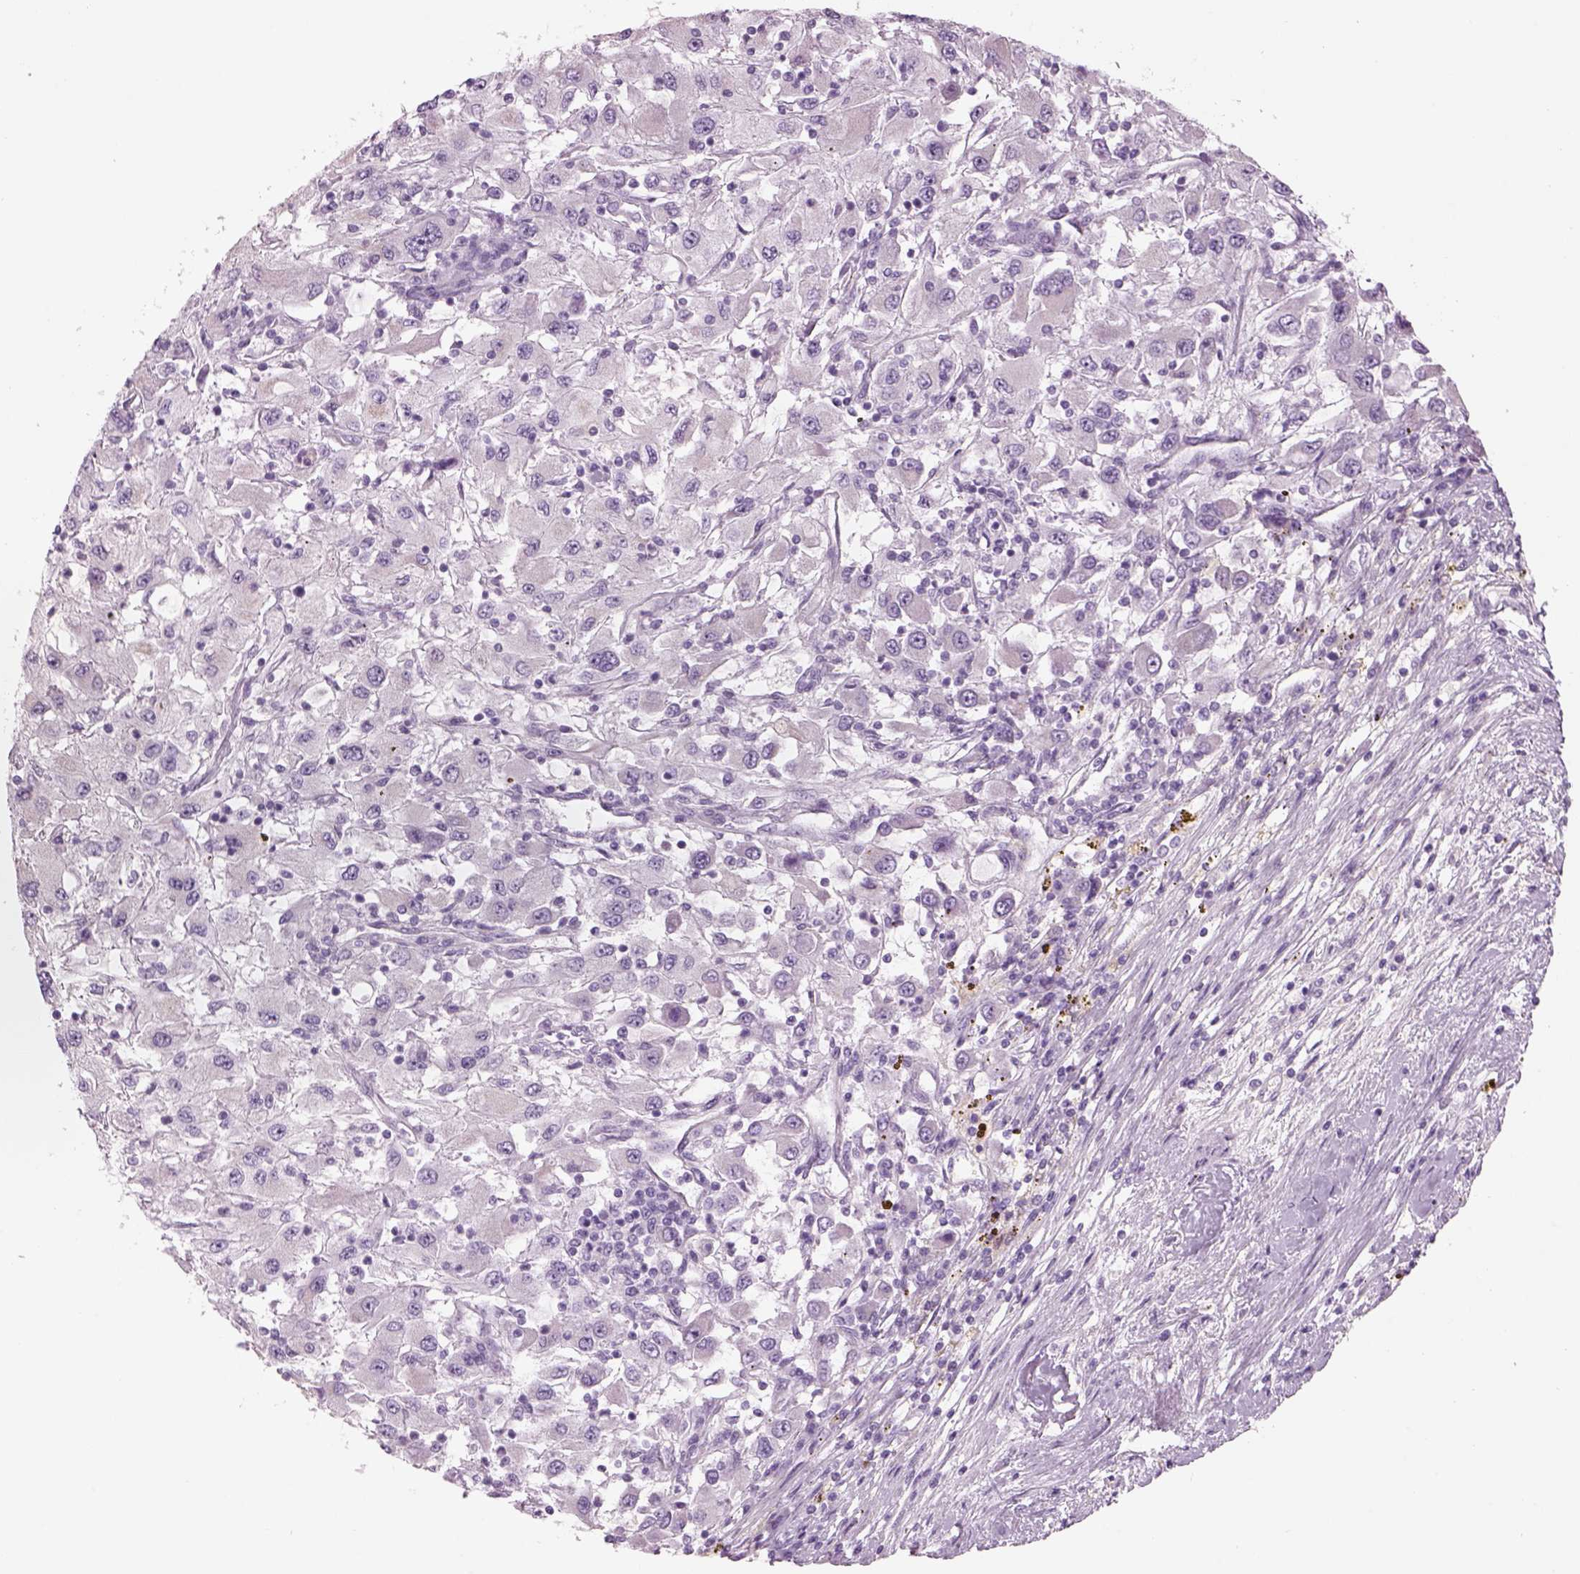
{"staining": {"intensity": "negative", "quantity": "none", "location": "none"}, "tissue": "renal cancer", "cell_type": "Tumor cells", "image_type": "cancer", "snomed": [{"axis": "morphology", "description": "Adenocarcinoma, NOS"}, {"axis": "topography", "description": "Kidney"}], "caption": "This is an immunohistochemistry (IHC) micrograph of human renal cancer (adenocarcinoma). There is no staining in tumor cells.", "gene": "GAS2L2", "patient": {"sex": "female", "age": 67}}